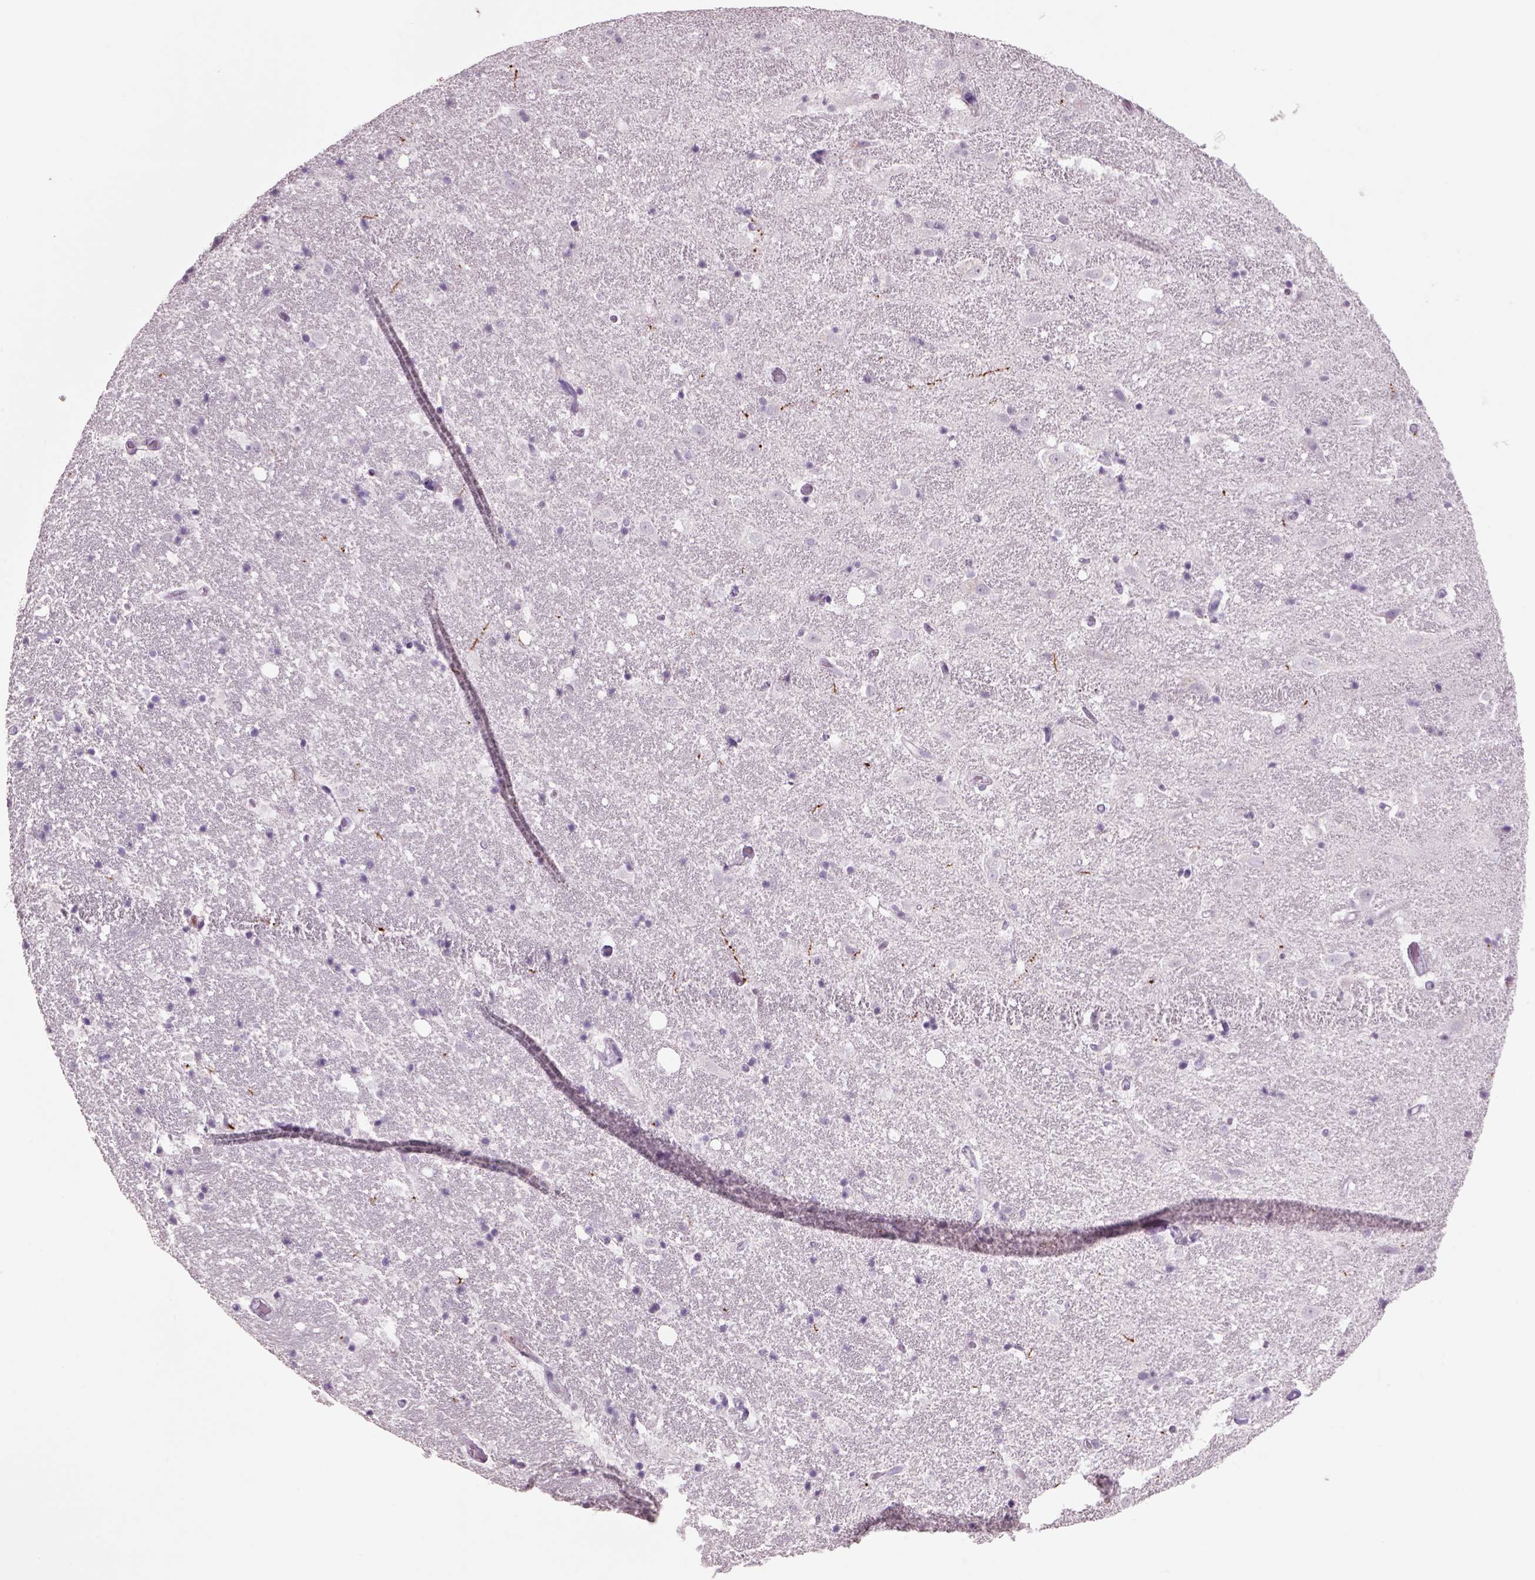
{"staining": {"intensity": "negative", "quantity": "none", "location": "none"}, "tissue": "hippocampus", "cell_type": "Glial cells", "image_type": "normal", "snomed": [{"axis": "morphology", "description": "Normal tissue, NOS"}, {"axis": "topography", "description": "Hippocampus"}], "caption": "Micrograph shows no protein expression in glial cells of unremarkable hippocampus. The staining is performed using DAB brown chromogen with nuclei counter-stained in using hematoxylin.", "gene": "SLC6A2", "patient": {"sex": "male", "age": 49}}